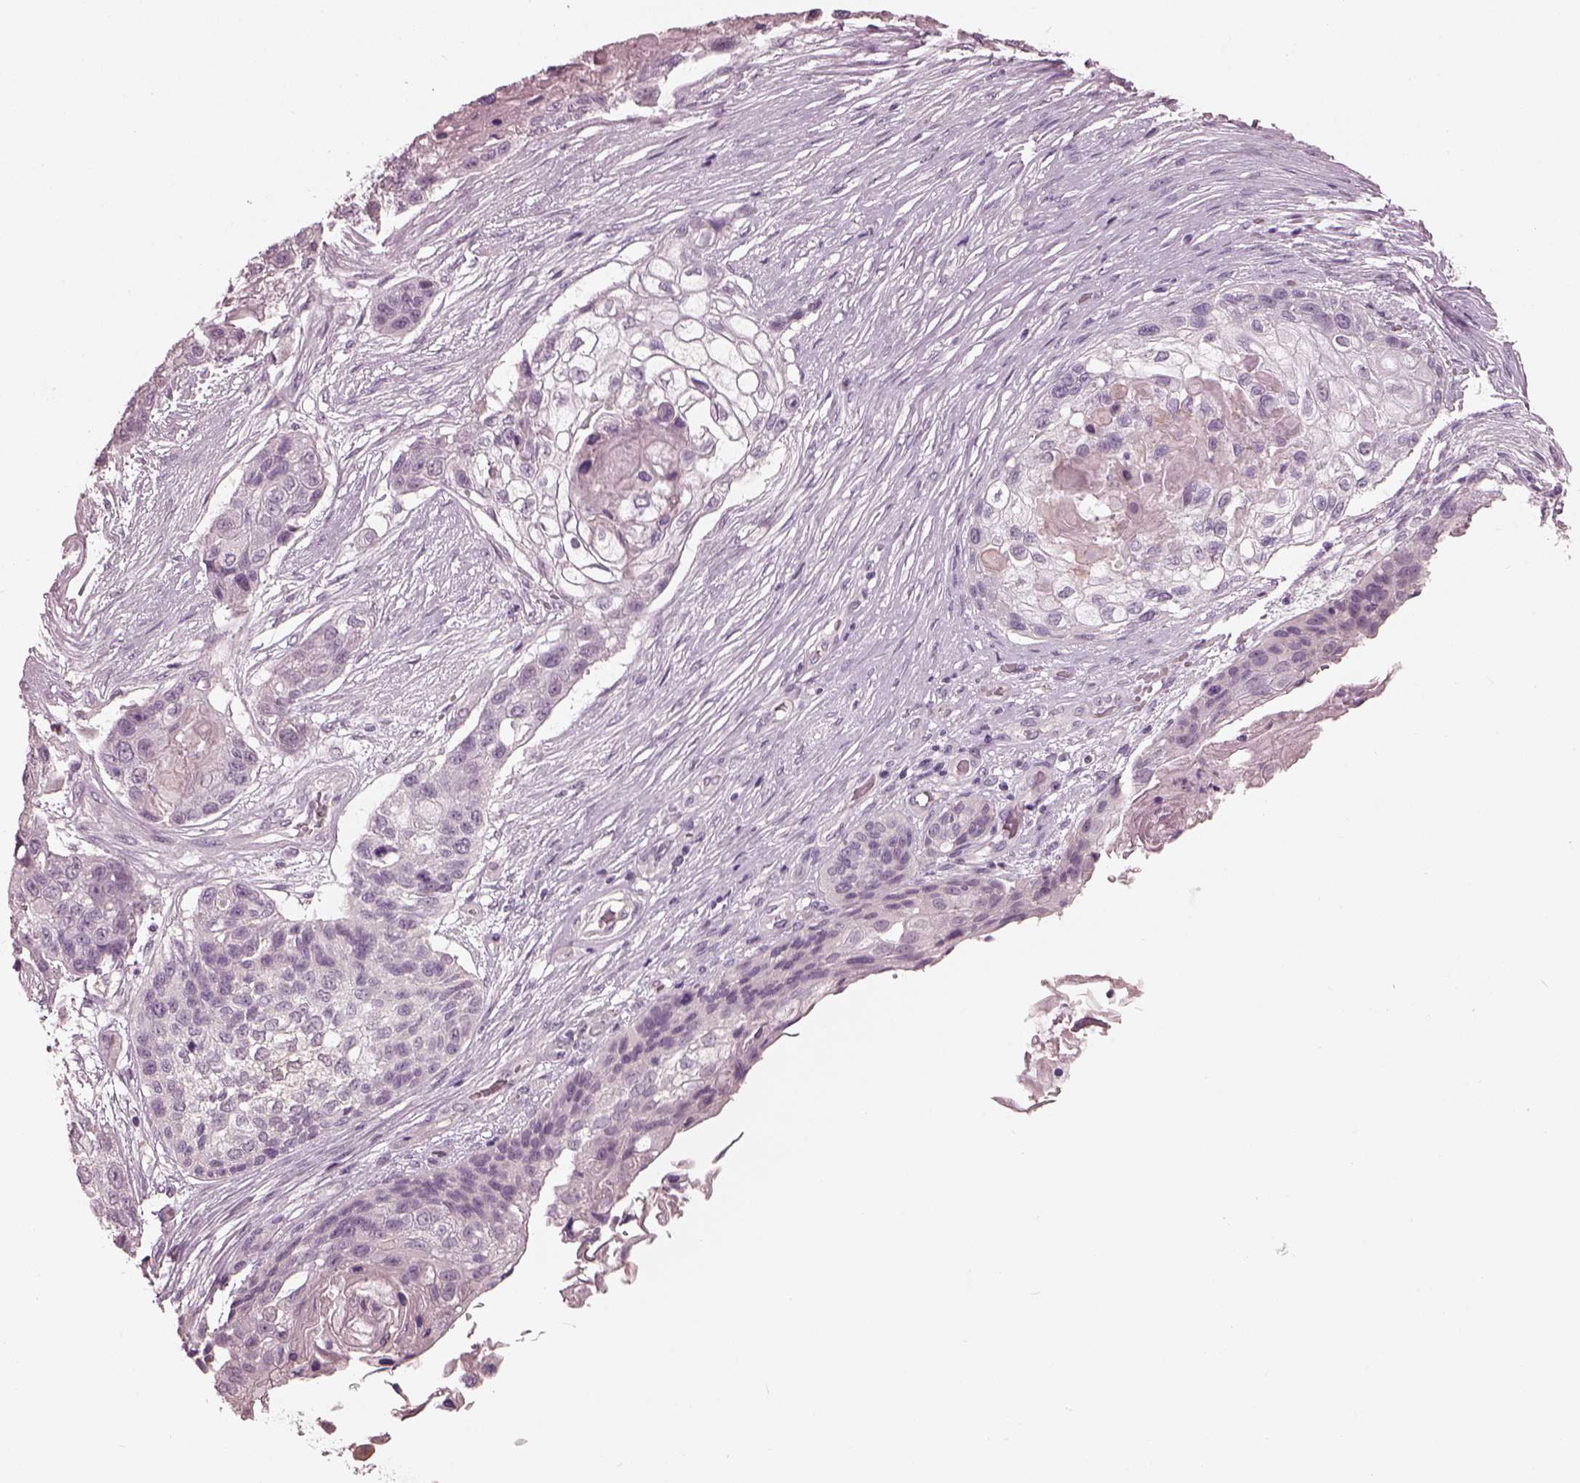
{"staining": {"intensity": "negative", "quantity": "none", "location": "none"}, "tissue": "lung cancer", "cell_type": "Tumor cells", "image_type": "cancer", "snomed": [{"axis": "morphology", "description": "Squamous cell carcinoma, NOS"}, {"axis": "topography", "description": "Lung"}], "caption": "High magnification brightfield microscopy of squamous cell carcinoma (lung) stained with DAB (3,3'-diaminobenzidine) (brown) and counterstained with hematoxylin (blue): tumor cells show no significant staining.", "gene": "OPTC", "patient": {"sex": "male", "age": 69}}